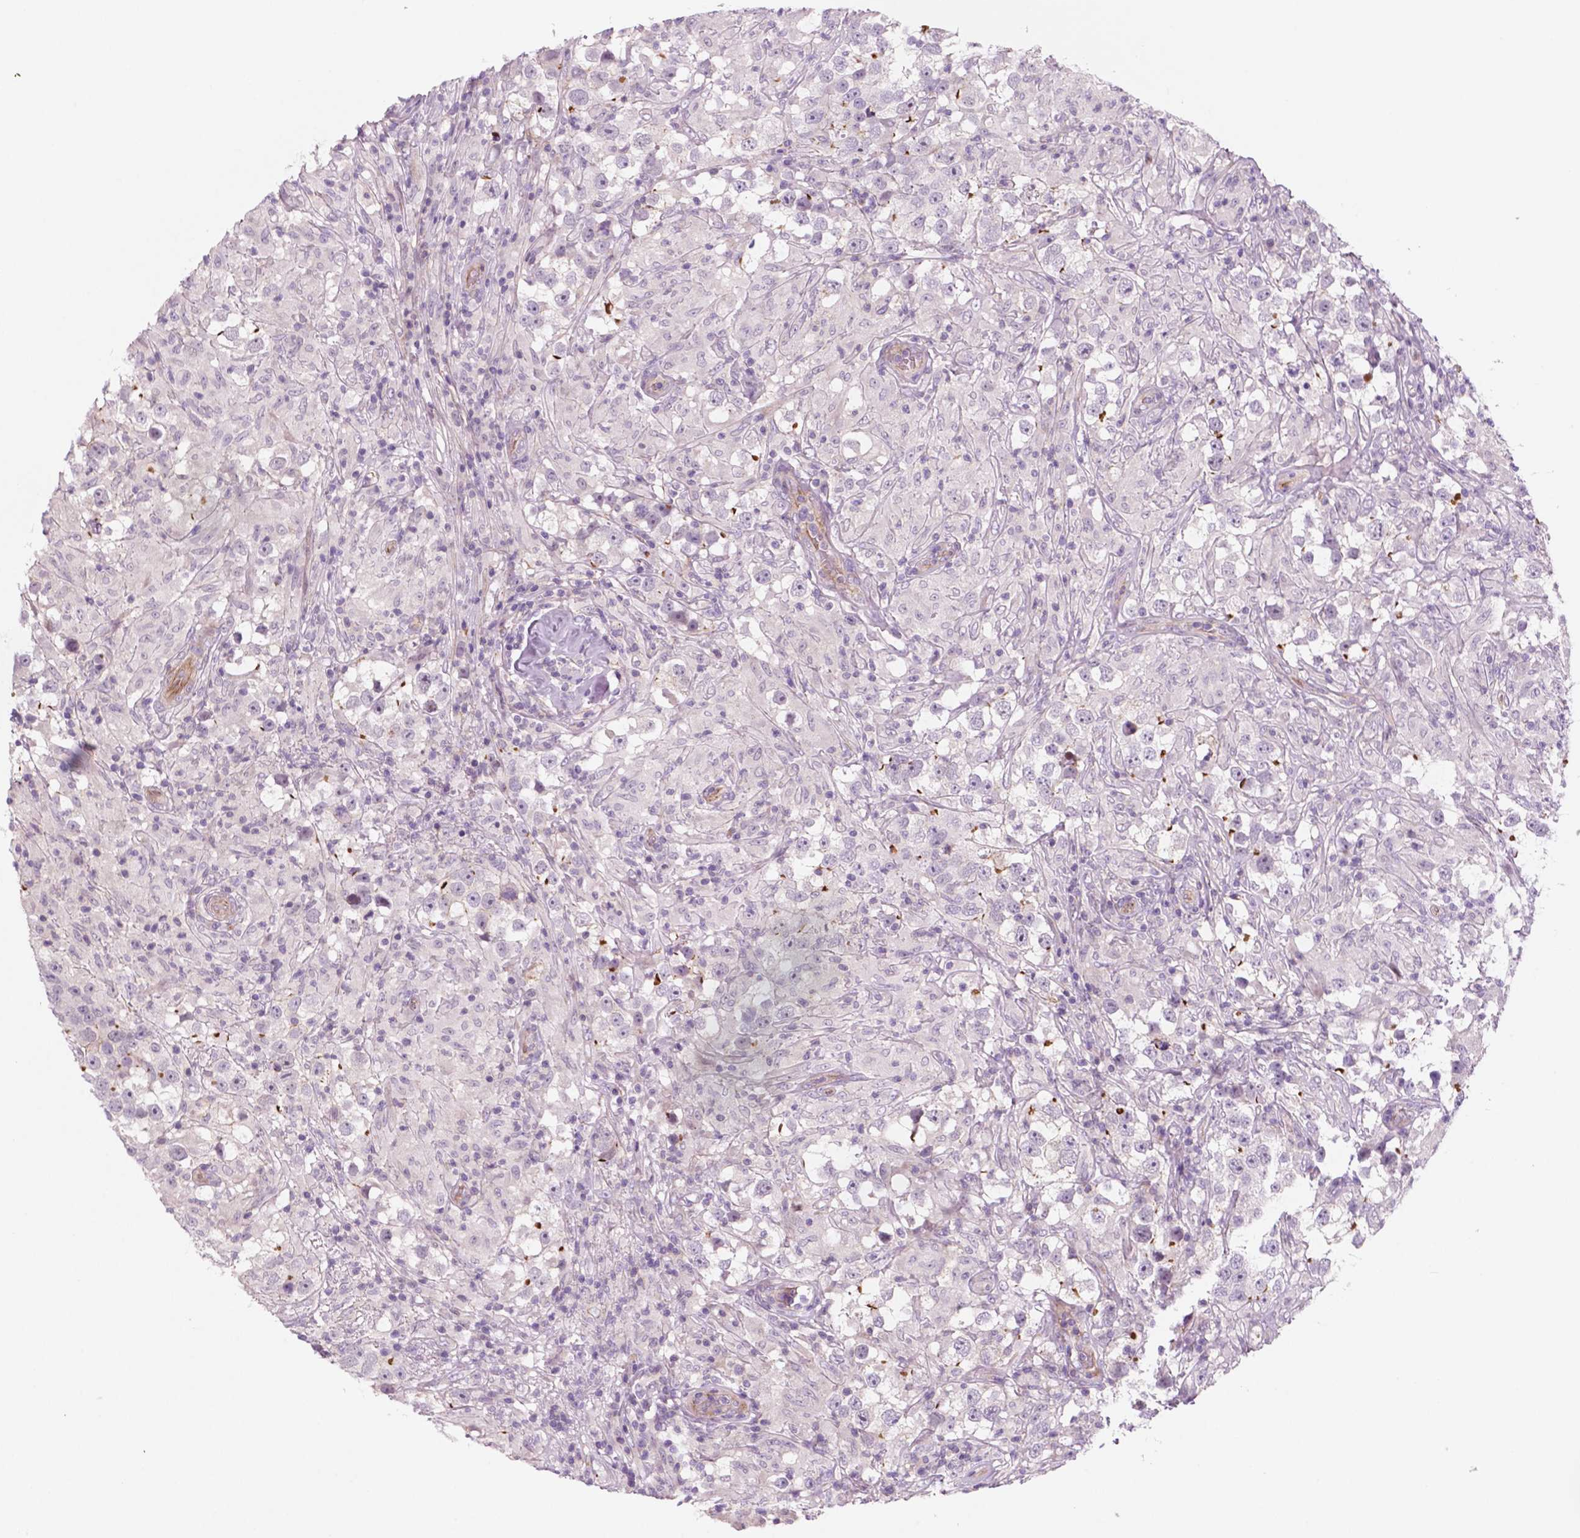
{"staining": {"intensity": "negative", "quantity": "none", "location": "none"}, "tissue": "testis cancer", "cell_type": "Tumor cells", "image_type": "cancer", "snomed": [{"axis": "morphology", "description": "Seminoma, NOS"}, {"axis": "topography", "description": "Testis"}], "caption": "Testis cancer (seminoma) stained for a protein using IHC demonstrates no positivity tumor cells.", "gene": "RND3", "patient": {"sex": "male", "age": 46}}